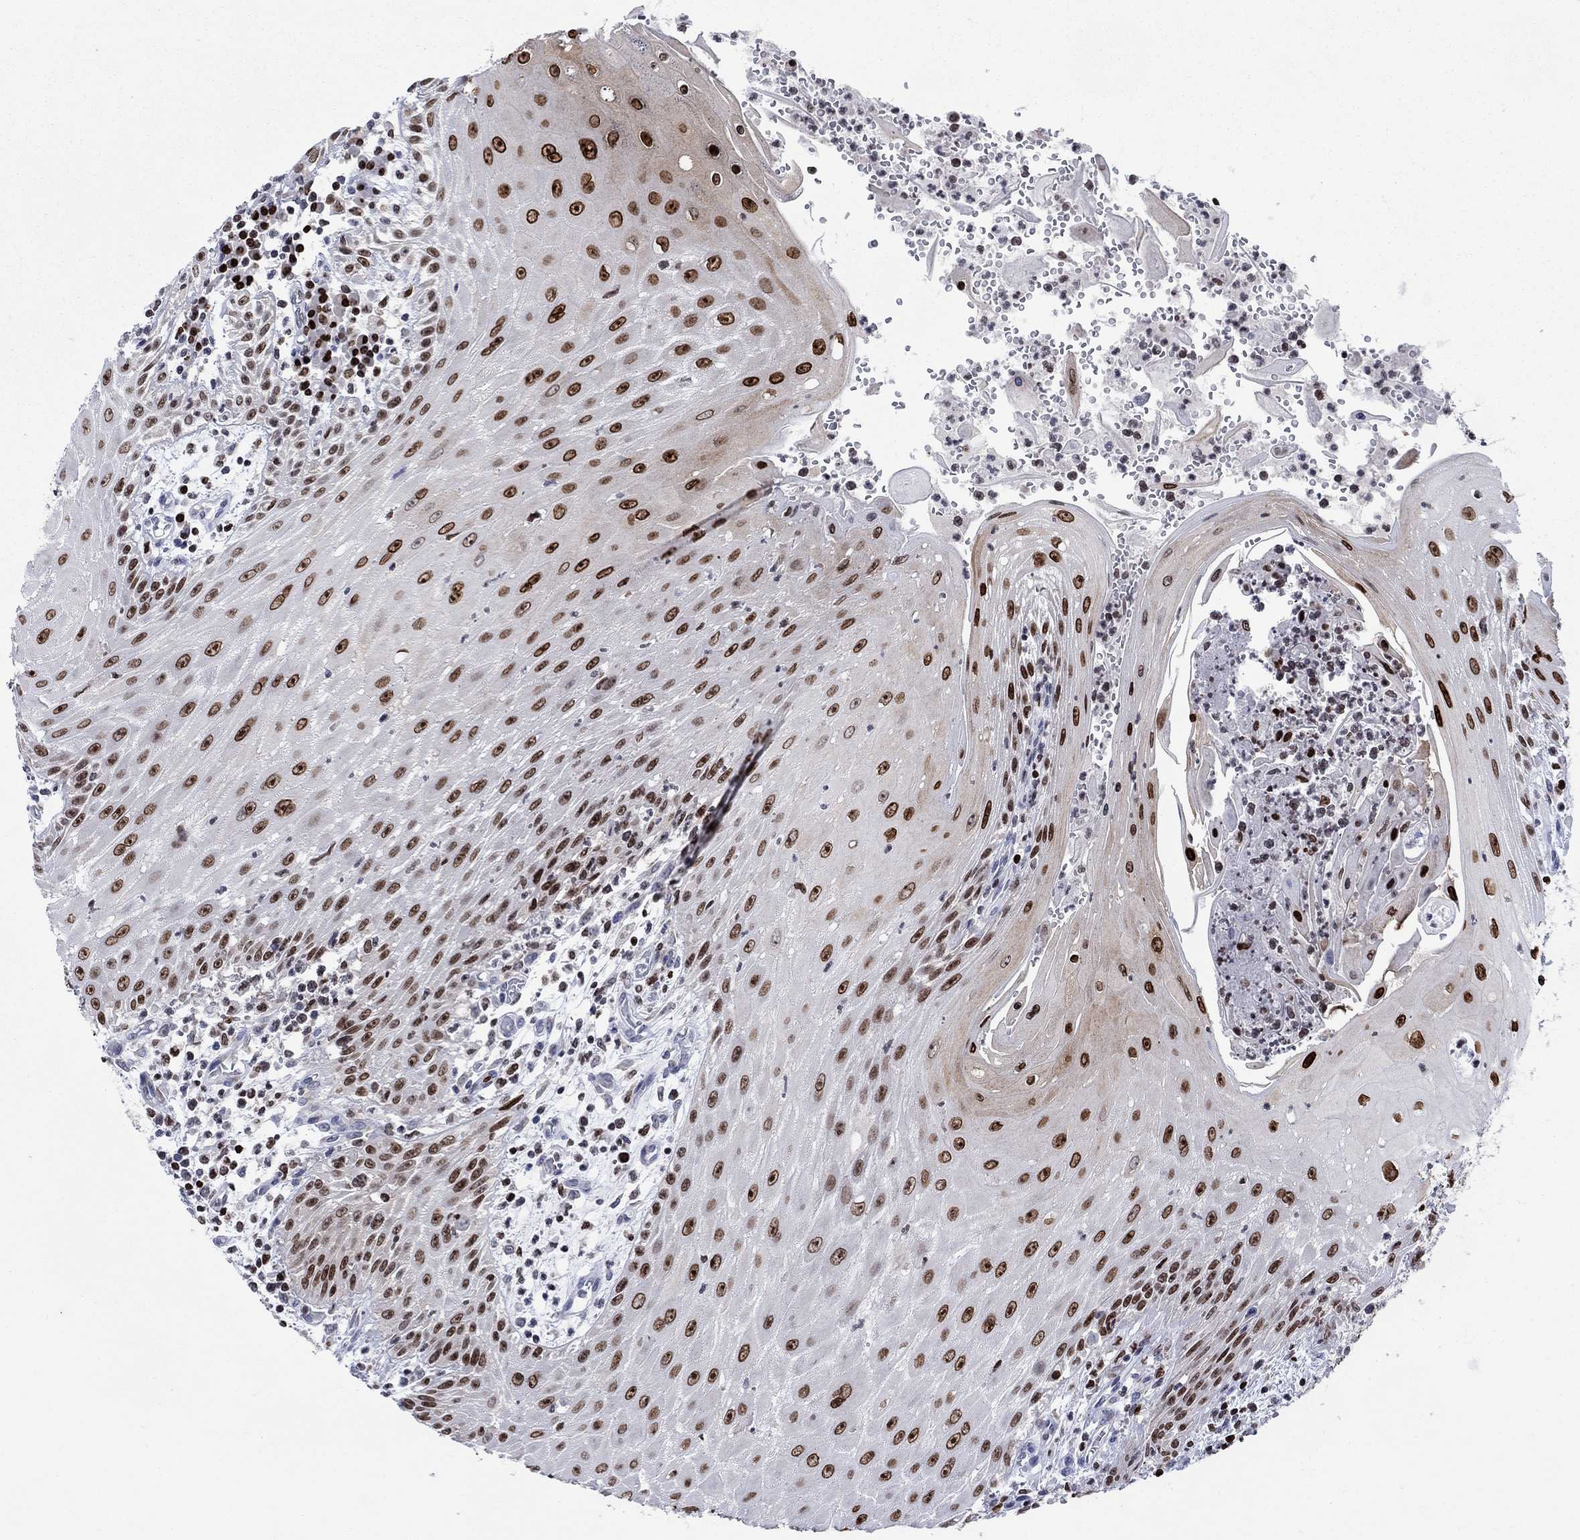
{"staining": {"intensity": "strong", "quantity": "25%-75%", "location": "nuclear"}, "tissue": "head and neck cancer", "cell_type": "Tumor cells", "image_type": "cancer", "snomed": [{"axis": "morphology", "description": "Squamous cell carcinoma, NOS"}, {"axis": "topography", "description": "Oral tissue"}, {"axis": "topography", "description": "Head-Neck"}], "caption": "Human squamous cell carcinoma (head and neck) stained with a brown dye exhibits strong nuclear positive expression in approximately 25%-75% of tumor cells.", "gene": "HMGA1", "patient": {"sex": "male", "age": 58}}